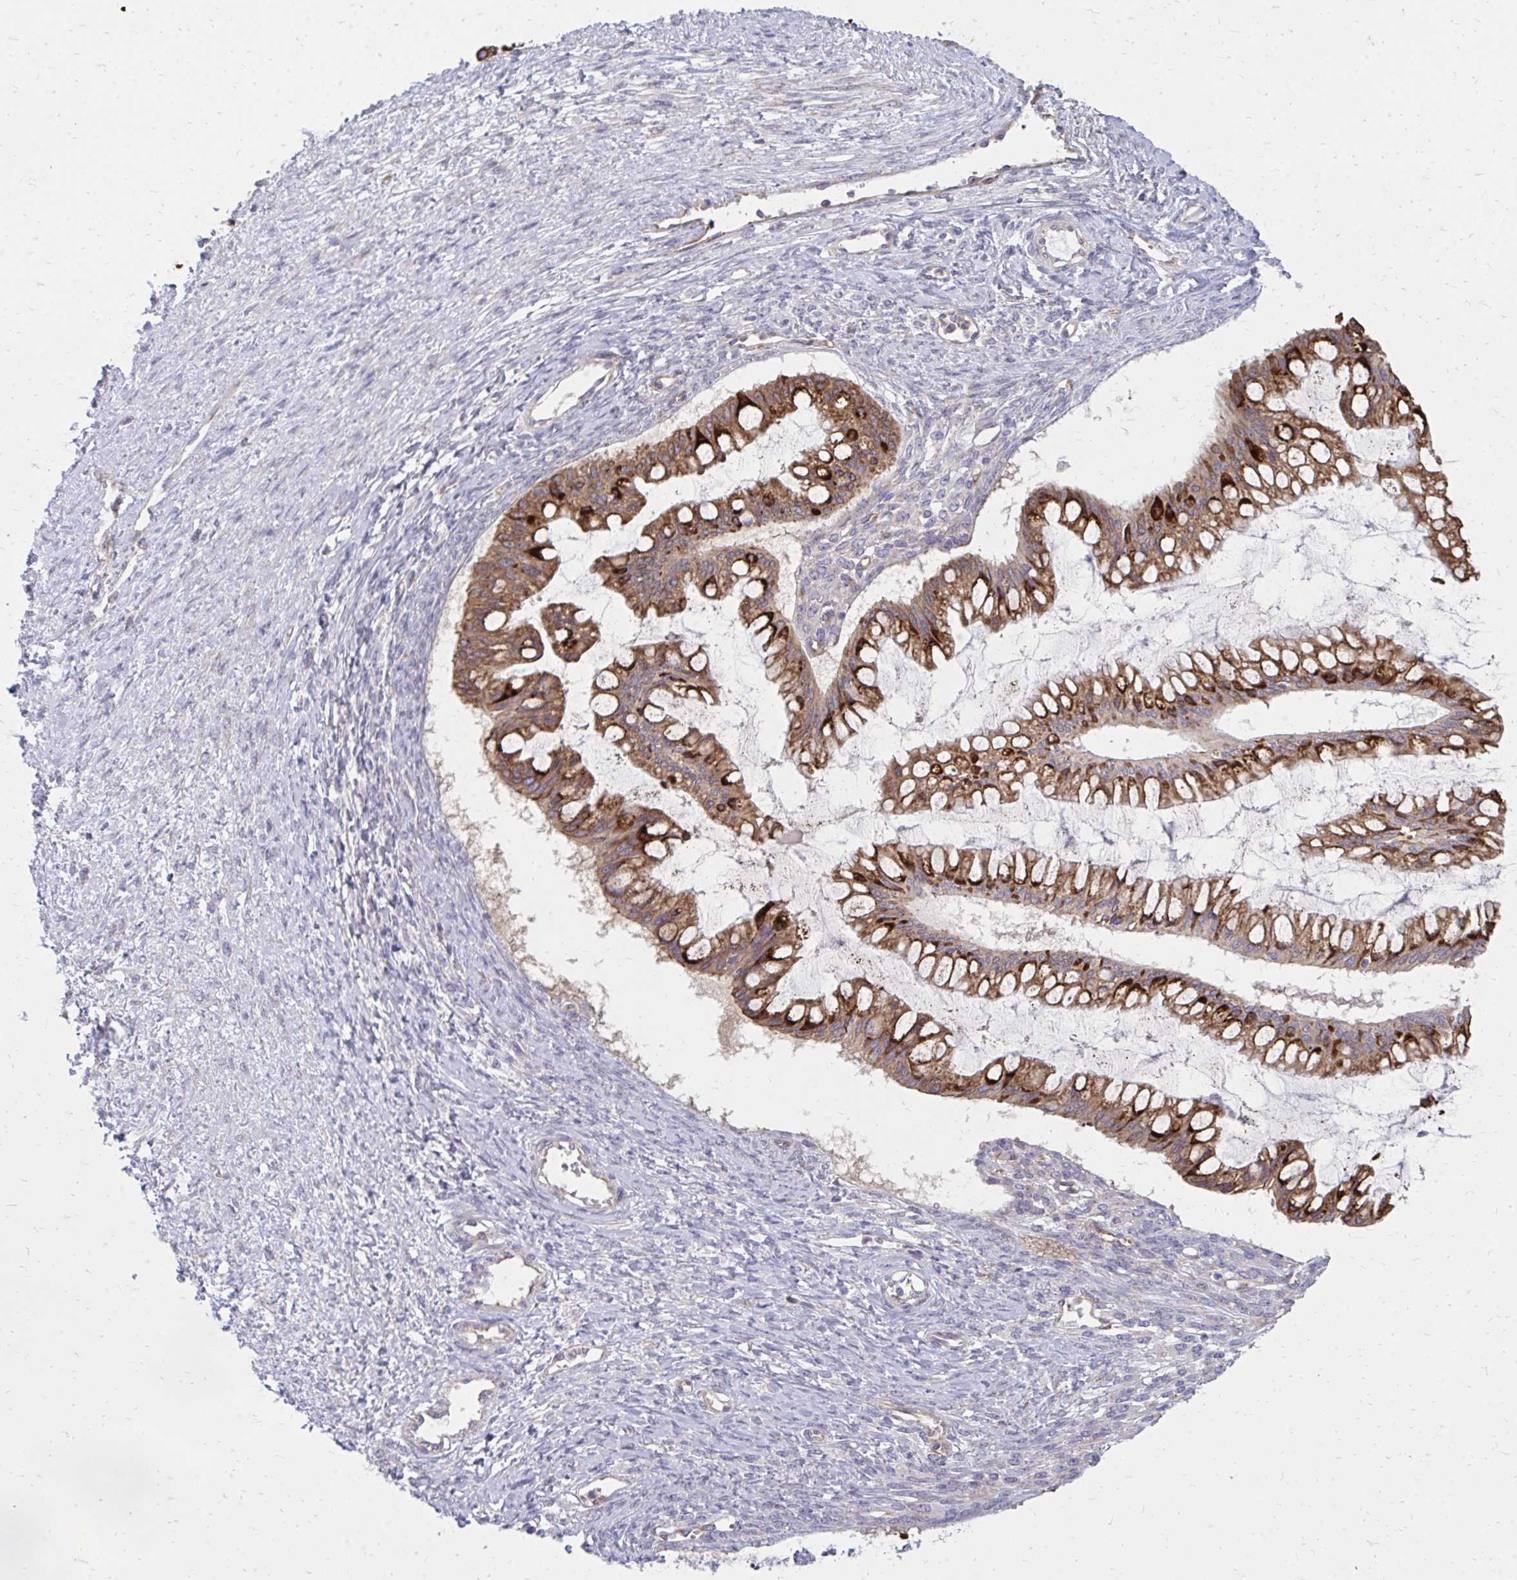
{"staining": {"intensity": "moderate", "quantity": ">75%", "location": "cytoplasmic/membranous"}, "tissue": "ovarian cancer", "cell_type": "Tumor cells", "image_type": "cancer", "snomed": [{"axis": "morphology", "description": "Cystadenocarcinoma, mucinous, NOS"}, {"axis": "topography", "description": "Ovary"}], "caption": "Ovarian cancer (mucinous cystadenocarcinoma) tissue exhibits moderate cytoplasmic/membranous positivity in about >75% of tumor cells Ihc stains the protein in brown and the nuclei are stained blue.", "gene": "ASAP1", "patient": {"sex": "female", "age": 73}}